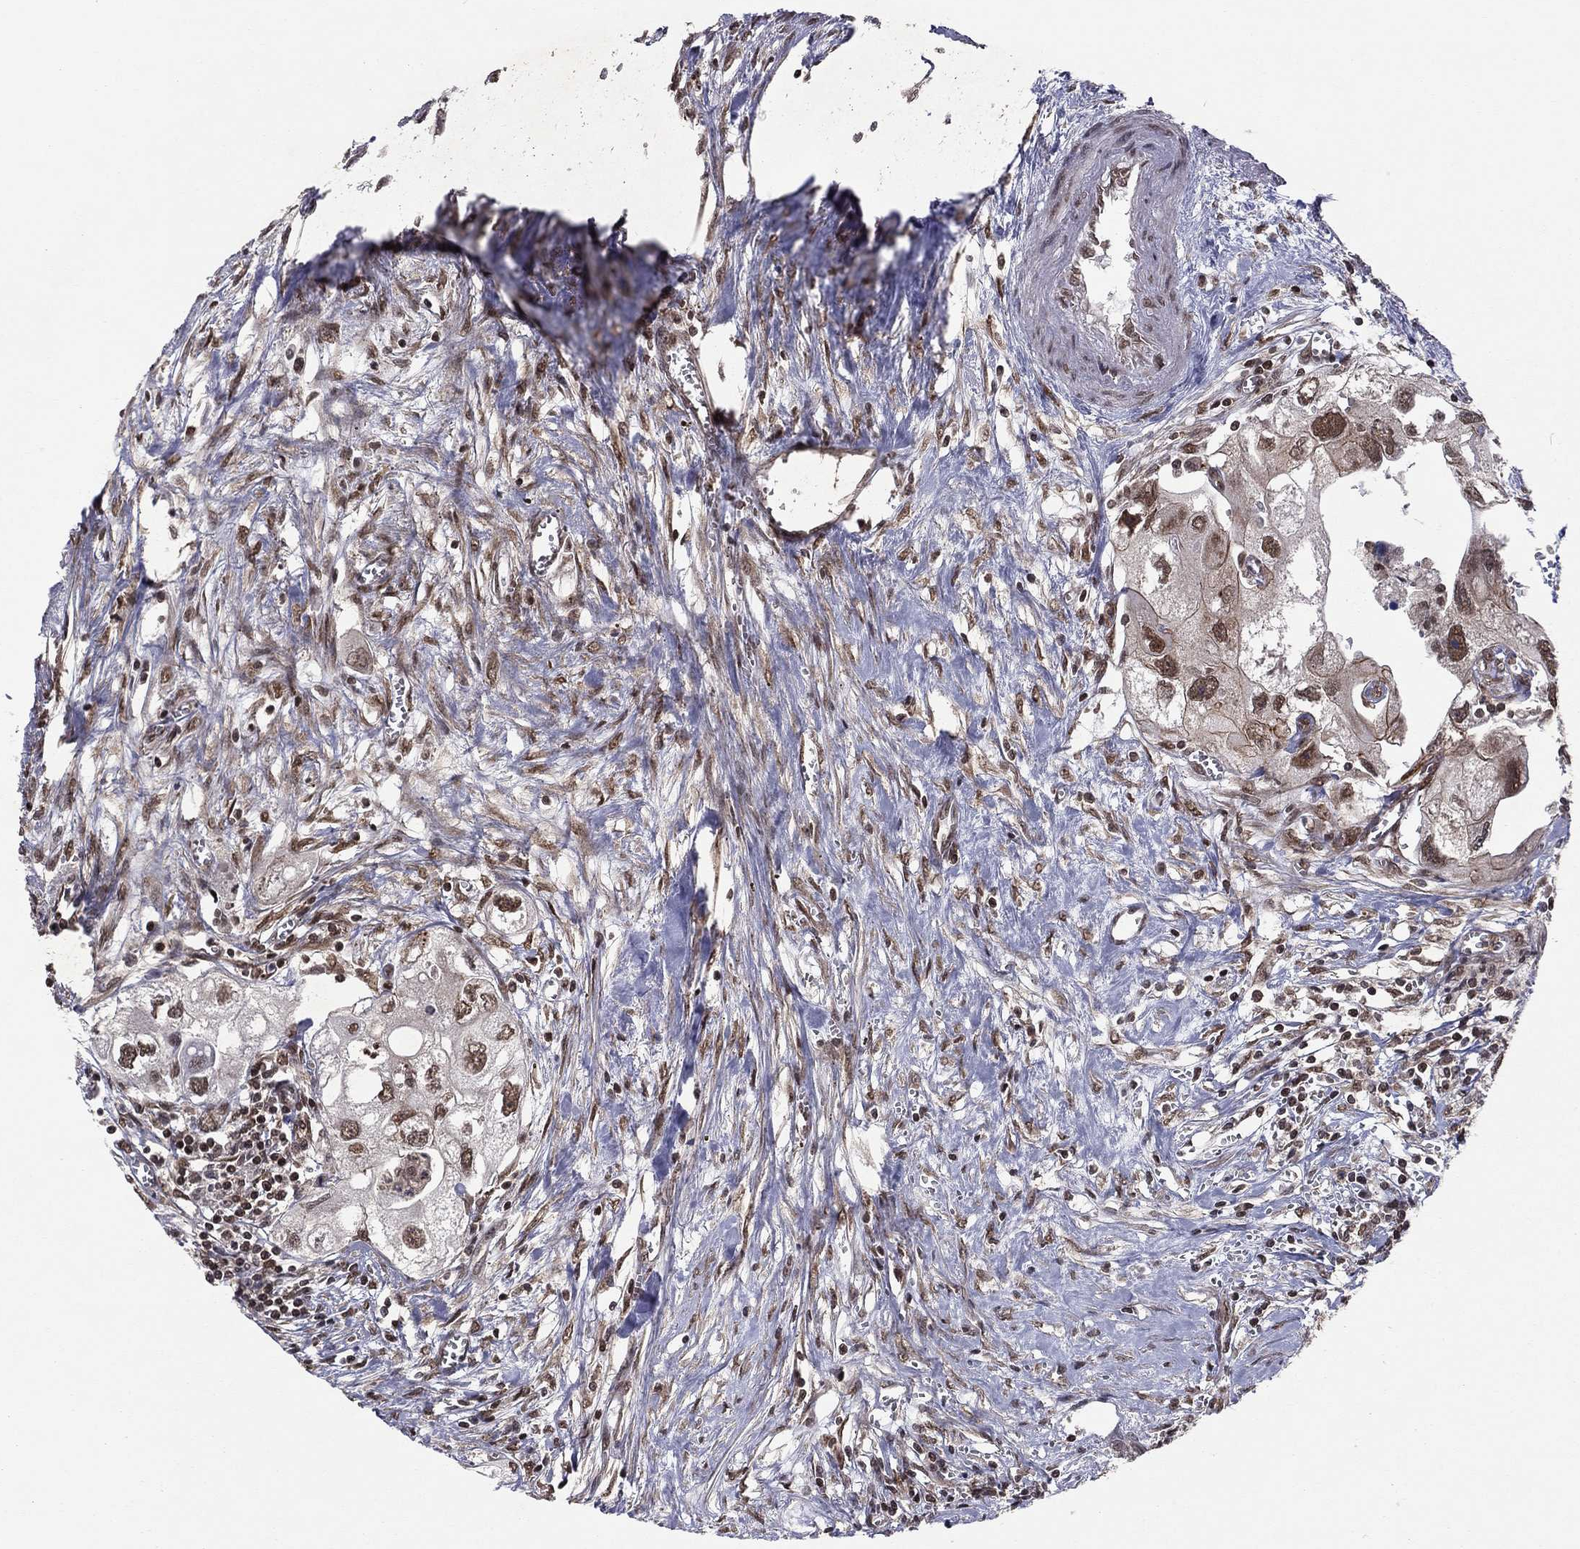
{"staining": {"intensity": "strong", "quantity": "25%-75%", "location": "cytoplasmic/membranous,nuclear"}, "tissue": "urothelial cancer", "cell_type": "Tumor cells", "image_type": "cancer", "snomed": [{"axis": "morphology", "description": "Urothelial carcinoma, High grade"}, {"axis": "topography", "description": "Urinary bladder"}], "caption": "Immunohistochemistry (DAB) staining of human urothelial cancer reveals strong cytoplasmic/membranous and nuclear protein expression in about 25%-75% of tumor cells. (Stains: DAB in brown, nuclei in blue, Microscopy: brightfield microscopy at high magnification).", "gene": "SSX2IP", "patient": {"sex": "male", "age": 59}}